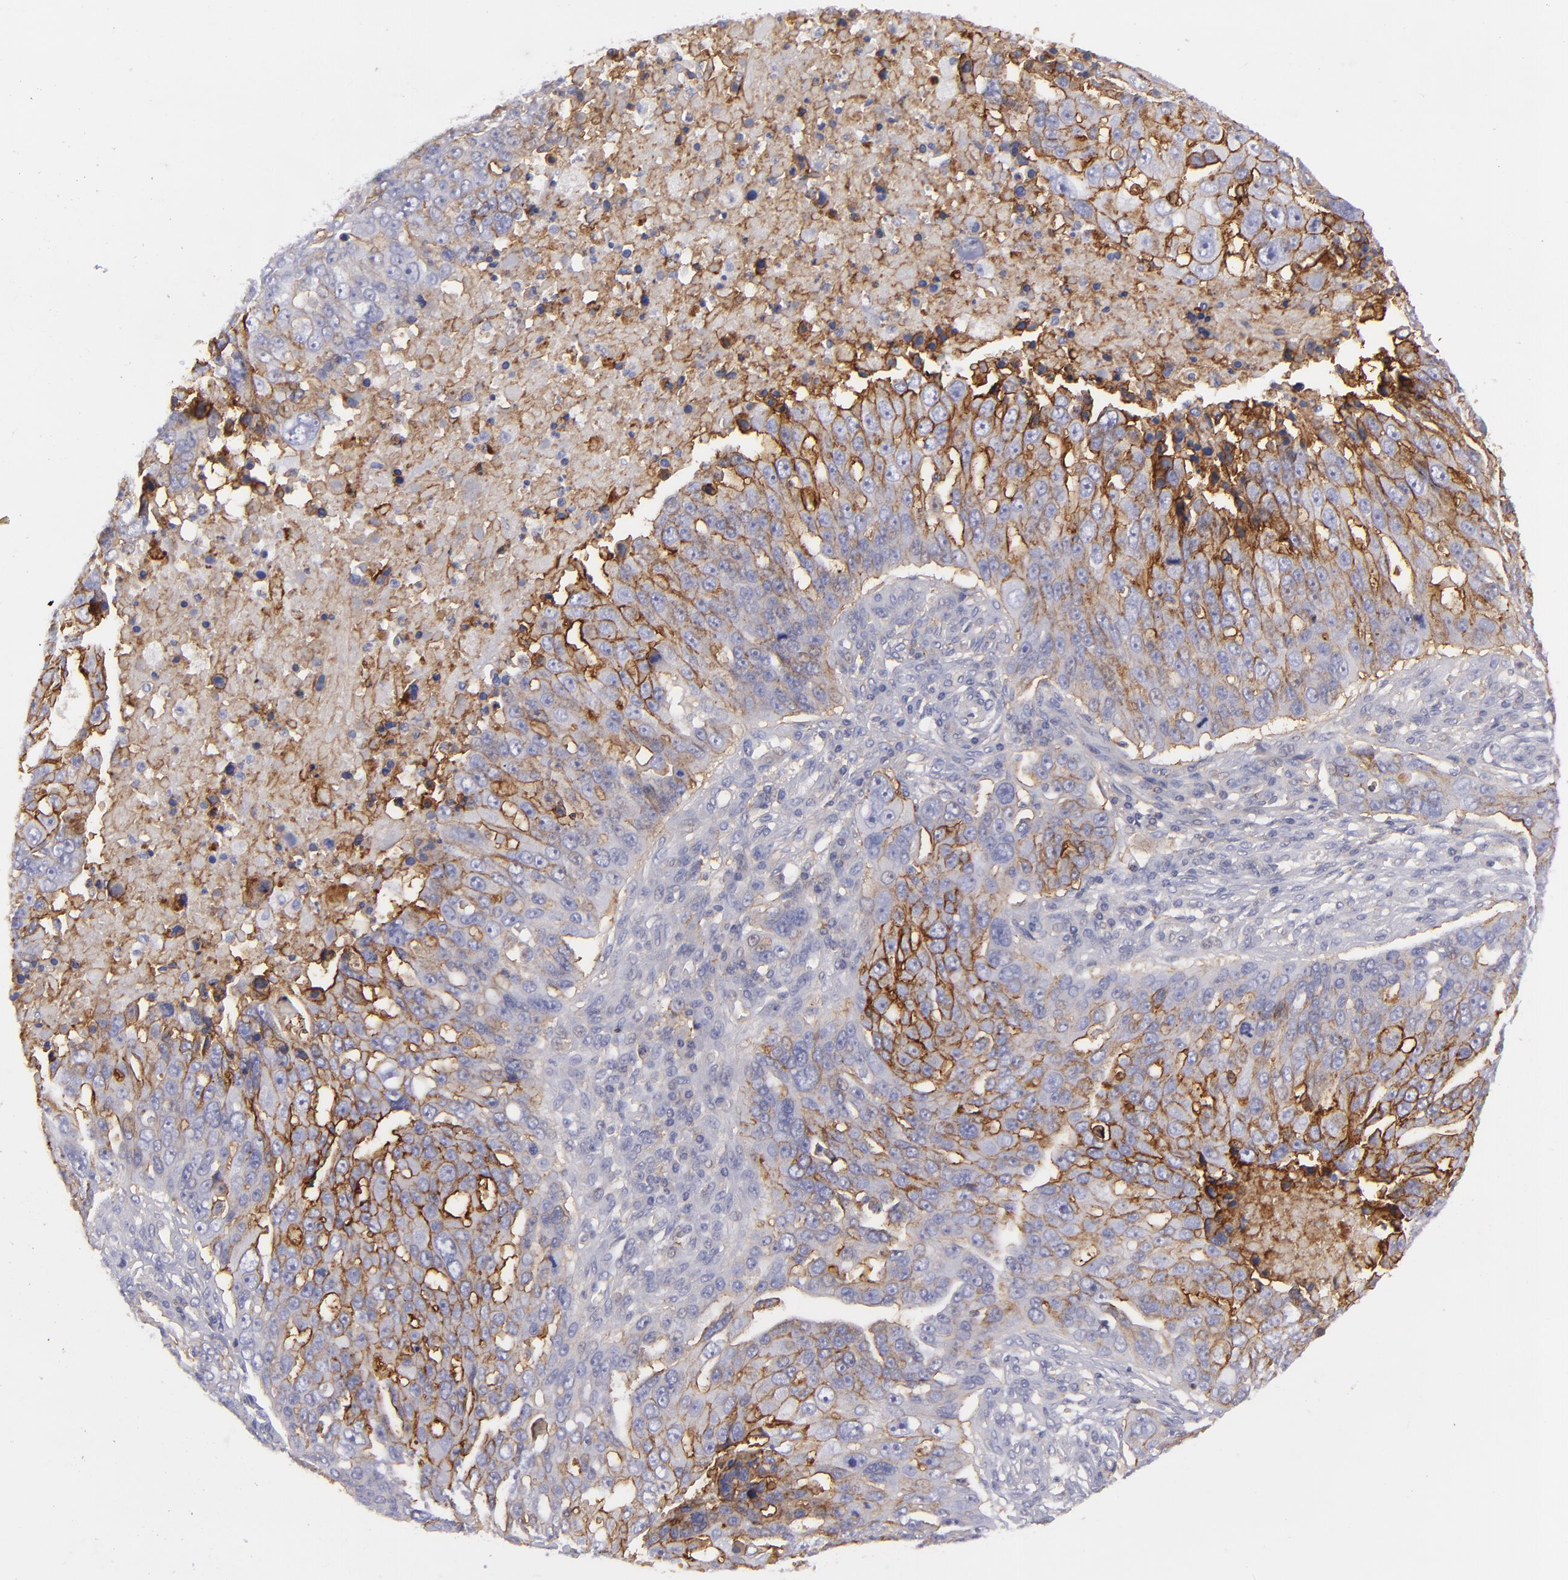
{"staining": {"intensity": "moderate", "quantity": "25%-75%", "location": "cytoplasmic/membranous"}, "tissue": "ovarian cancer", "cell_type": "Tumor cells", "image_type": "cancer", "snomed": [{"axis": "morphology", "description": "Carcinoma, endometroid"}, {"axis": "topography", "description": "Ovary"}], "caption": "DAB (3,3'-diaminobenzidine) immunohistochemical staining of human ovarian endometroid carcinoma exhibits moderate cytoplasmic/membranous protein positivity in about 25%-75% of tumor cells. The protein is stained brown, and the nuclei are stained in blue (DAB (3,3'-diaminobenzidine) IHC with brightfield microscopy, high magnification).", "gene": "BSG", "patient": {"sex": "female", "age": 75}}